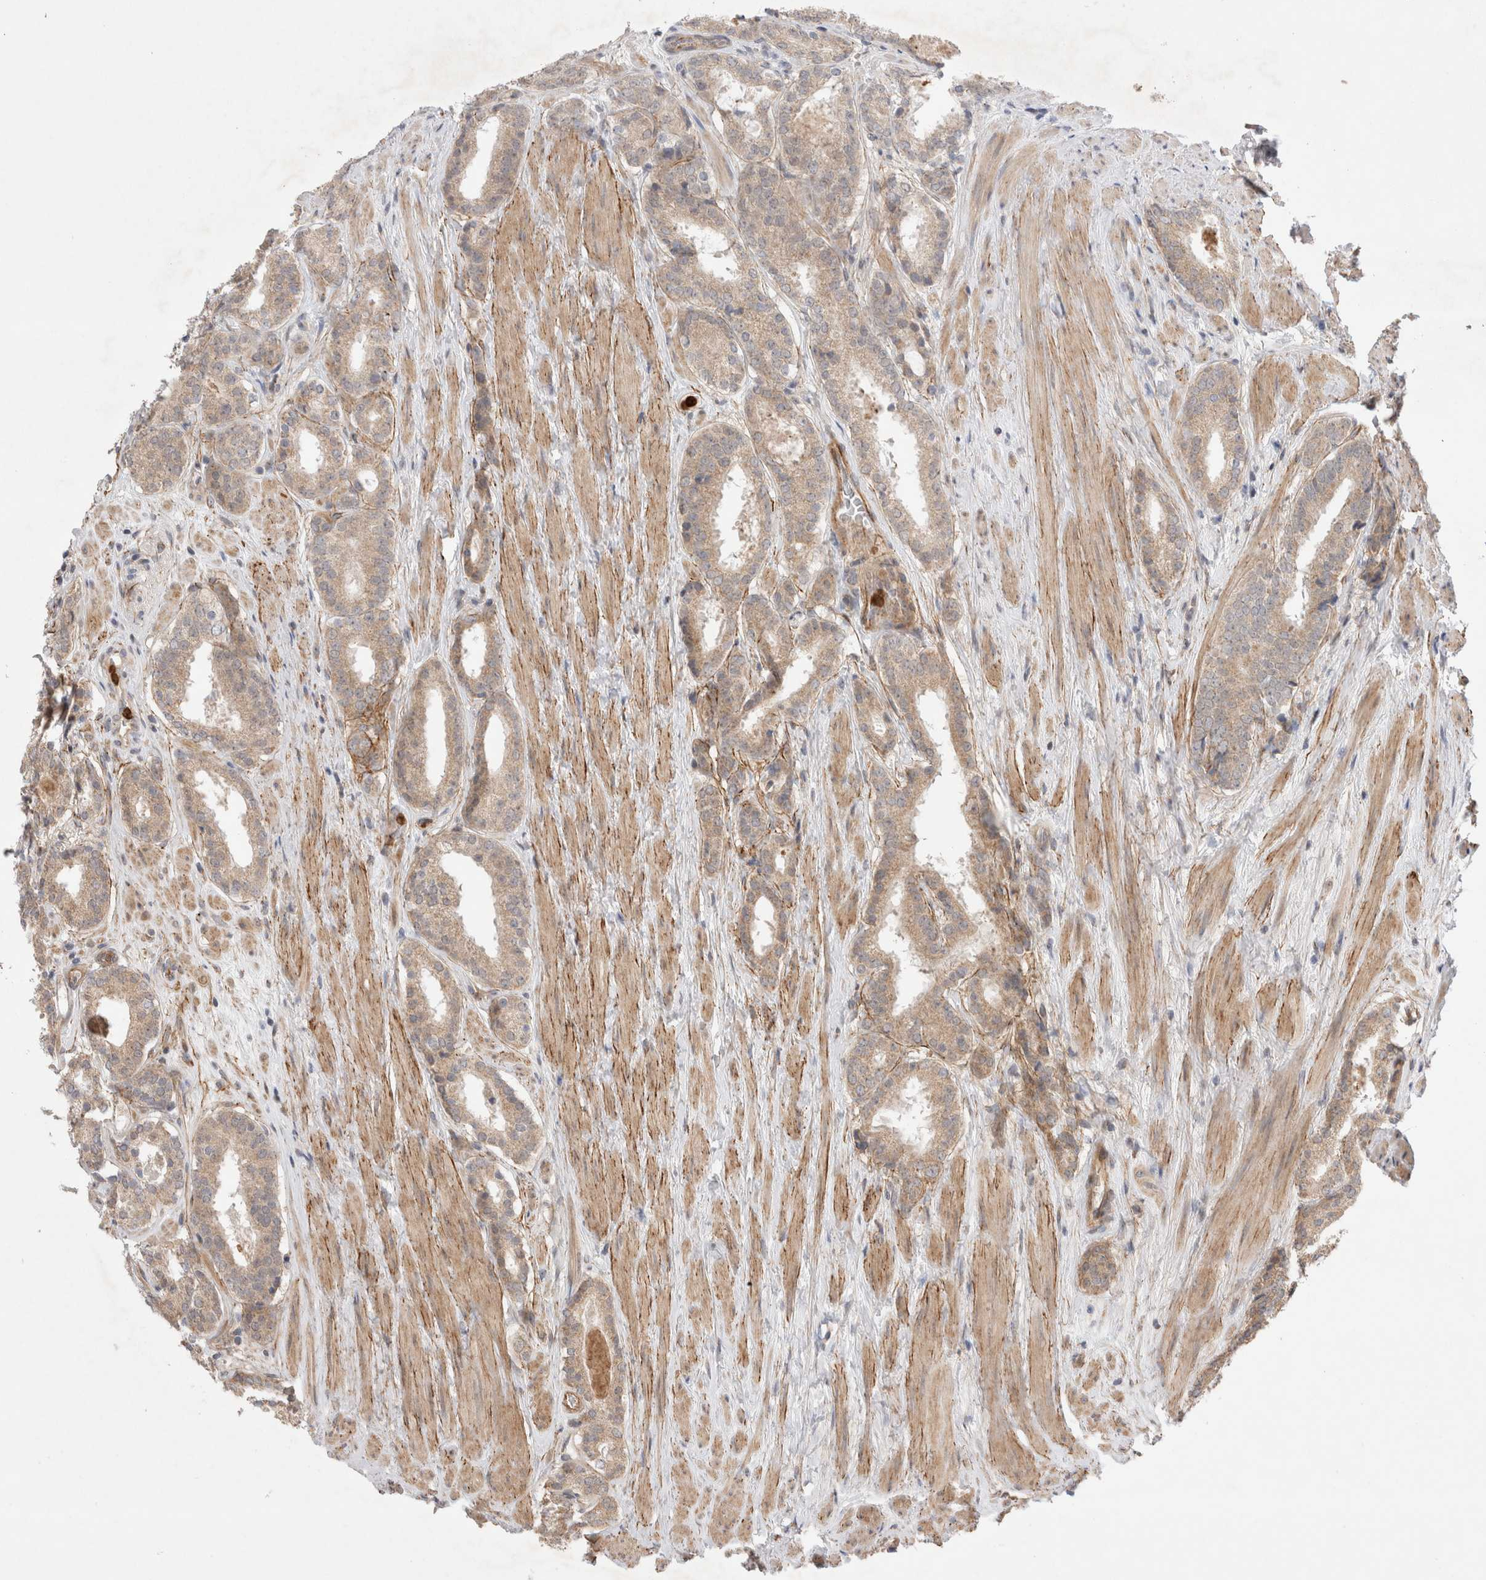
{"staining": {"intensity": "moderate", "quantity": "25%-75%", "location": "cytoplasmic/membranous"}, "tissue": "prostate cancer", "cell_type": "Tumor cells", "image_type": "cancer", "snomed": [{"axis": "morphology", "description": "Adenocarcinoma, Low grade"}, {"axis": "topography", "description": "Prostate"}], "caption": "A brown stain labels moderate cytoplasmic/membranous positivity of a protein in human prostate cancer (low-grade adenocarcinoma) tumor cells.", "gene": "GSDMB", "patient": {"sex": "male", "age": 69}}